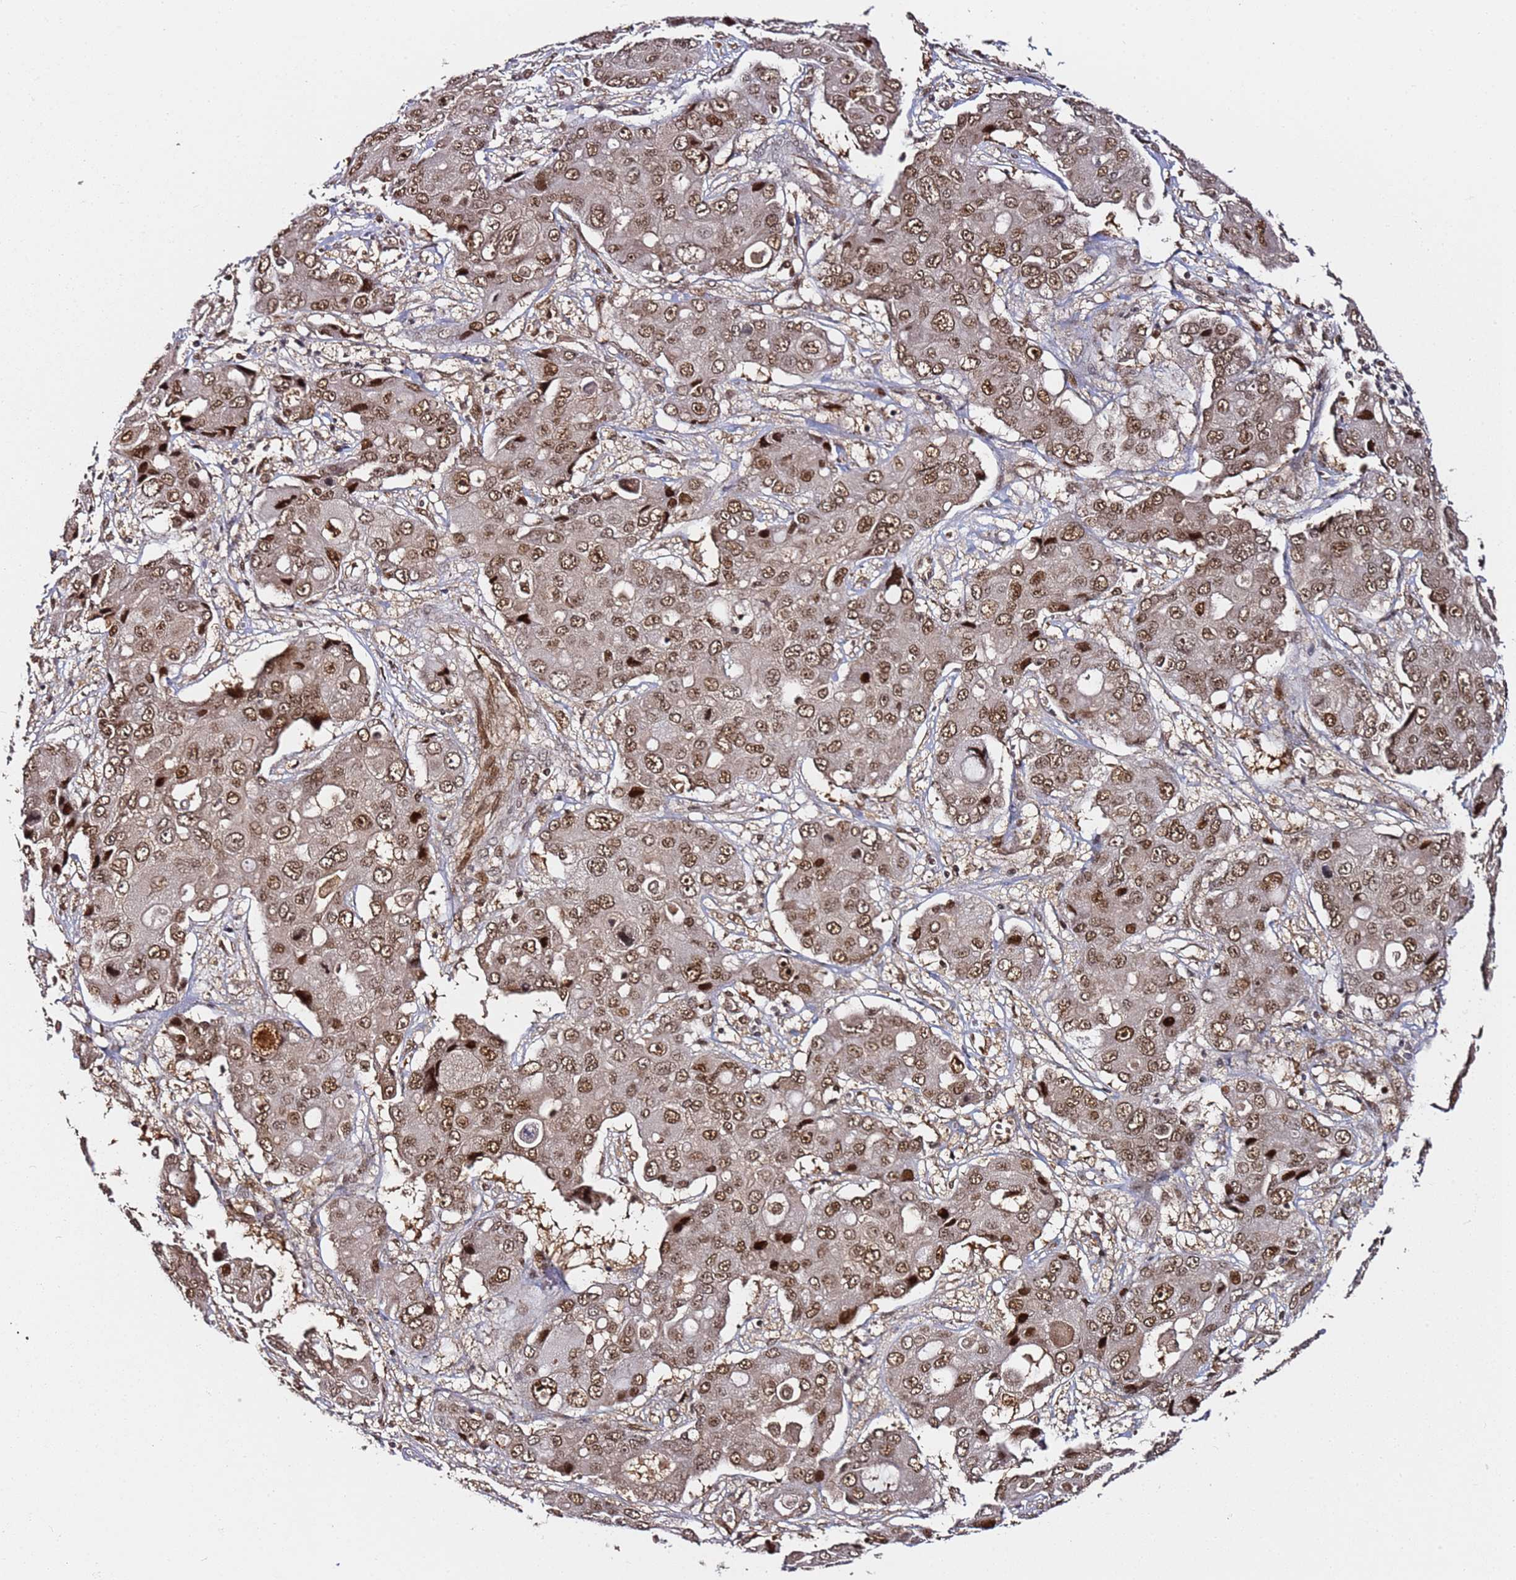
{"staining": {"intensity": "moderate", "quantity": ">75%", "location": "nuclear"}, "tissue": "liver cancer", "cell_type": "Tumor cells", "image_type": "cancer", "snomed": [{"axis": "morphology", "description": "Cholangiocarcinoma"}, {"axis": "topography", "description": "Liver"}], "caption": "A medium amount of moderate nuclear expression is present in about >75% of tumor cells in cholangiocarcinoma (liver) tissue.", "gene": "RGS18", "patient": {"sex": "male", "age": 67}}